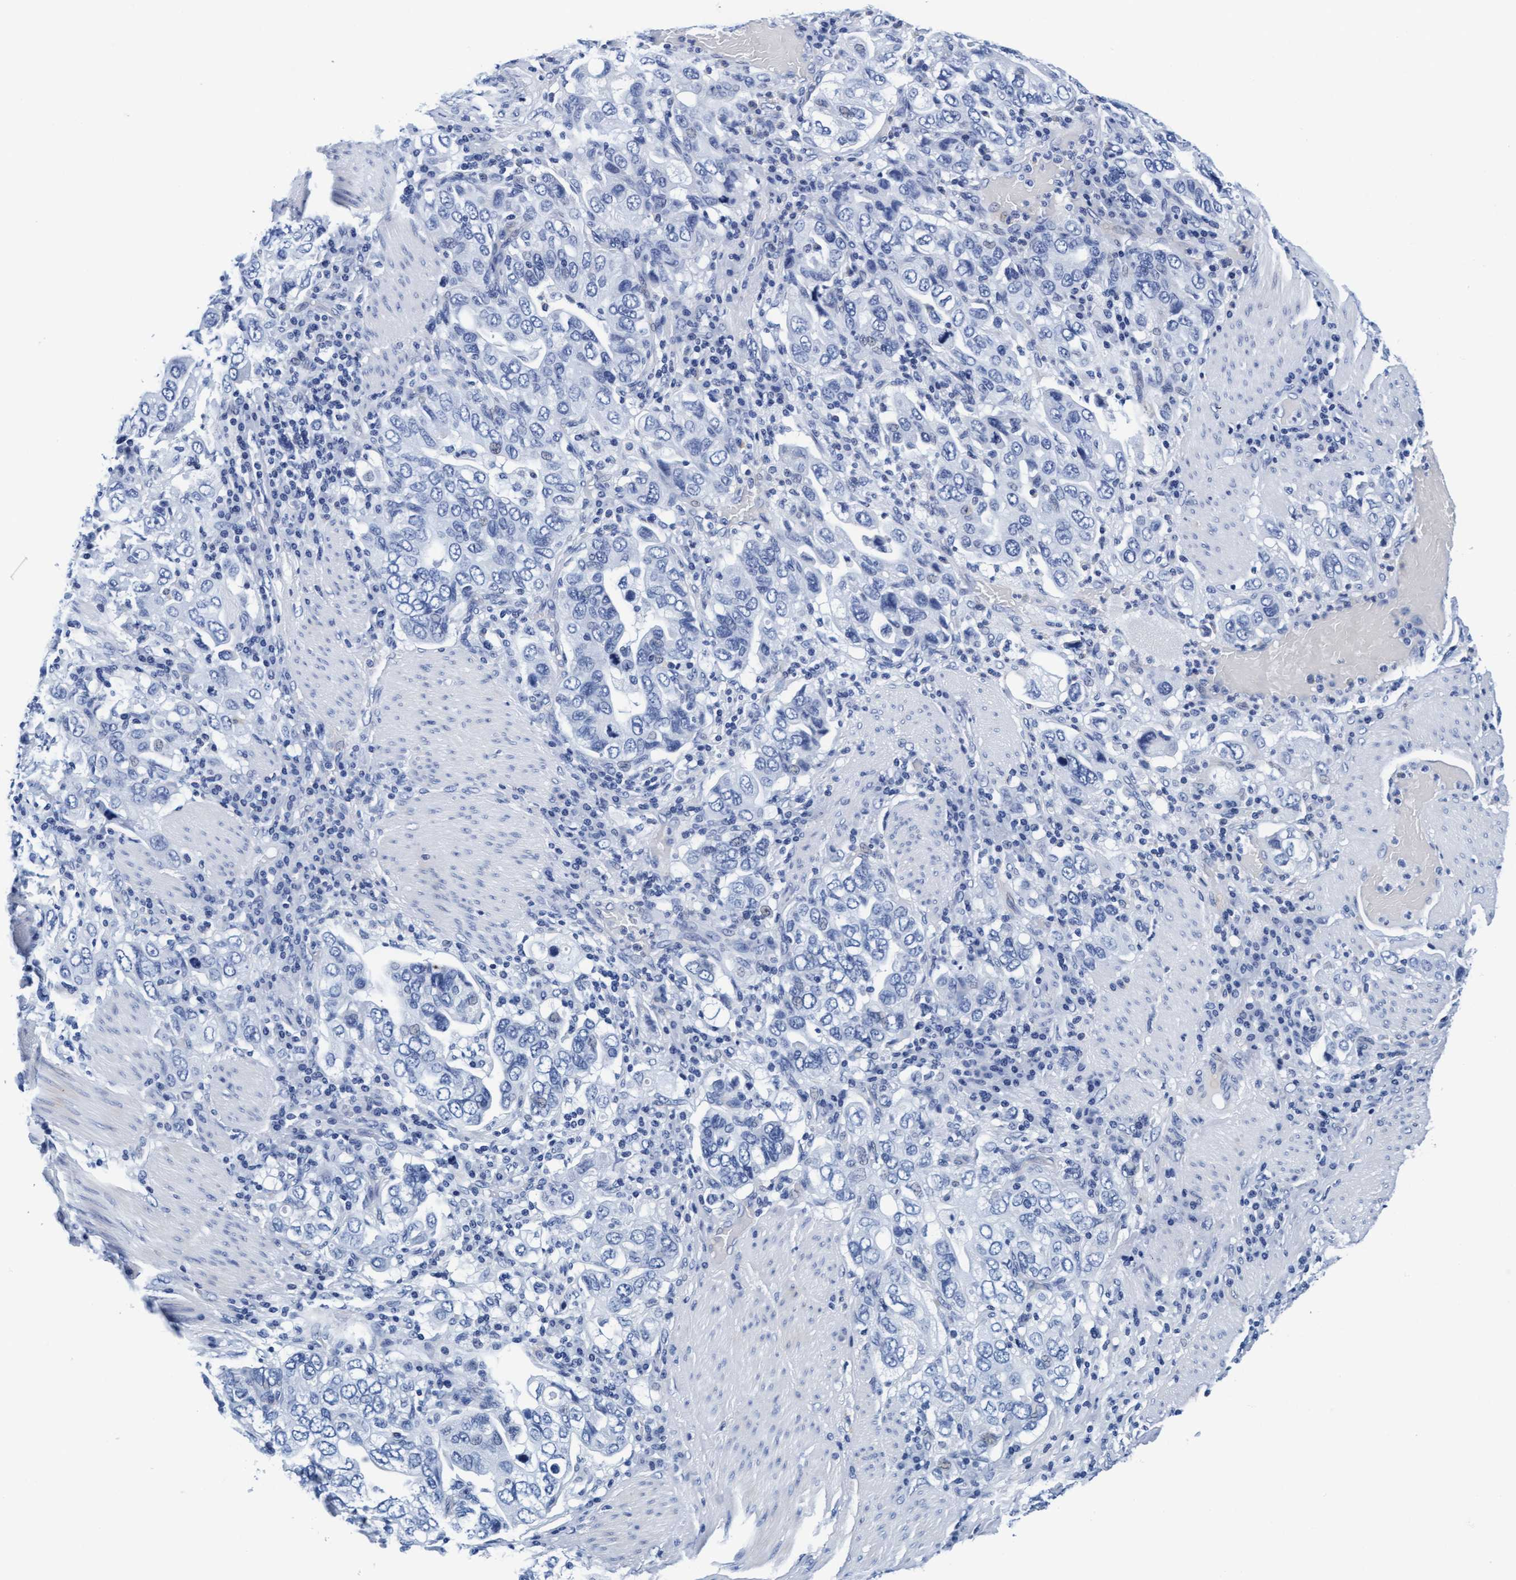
{"staining": {"intensity": "negative", "quantity": "none", "location": "none"}, "tissue": "stomach cancer", "cell_type": "Tumor cells", "image_type": "cancer", "snomed": [{"axis": "morphology", "description": "Adenocarcinoma, NOS"}, {"axis": "topography", "description": "Stomach, upper"}], "caption": "There is no significant staining in tumor cells of stomach adenocarcinoma.", "gene": "ARSG", "patient": {"sex": "male", "age": 62}}